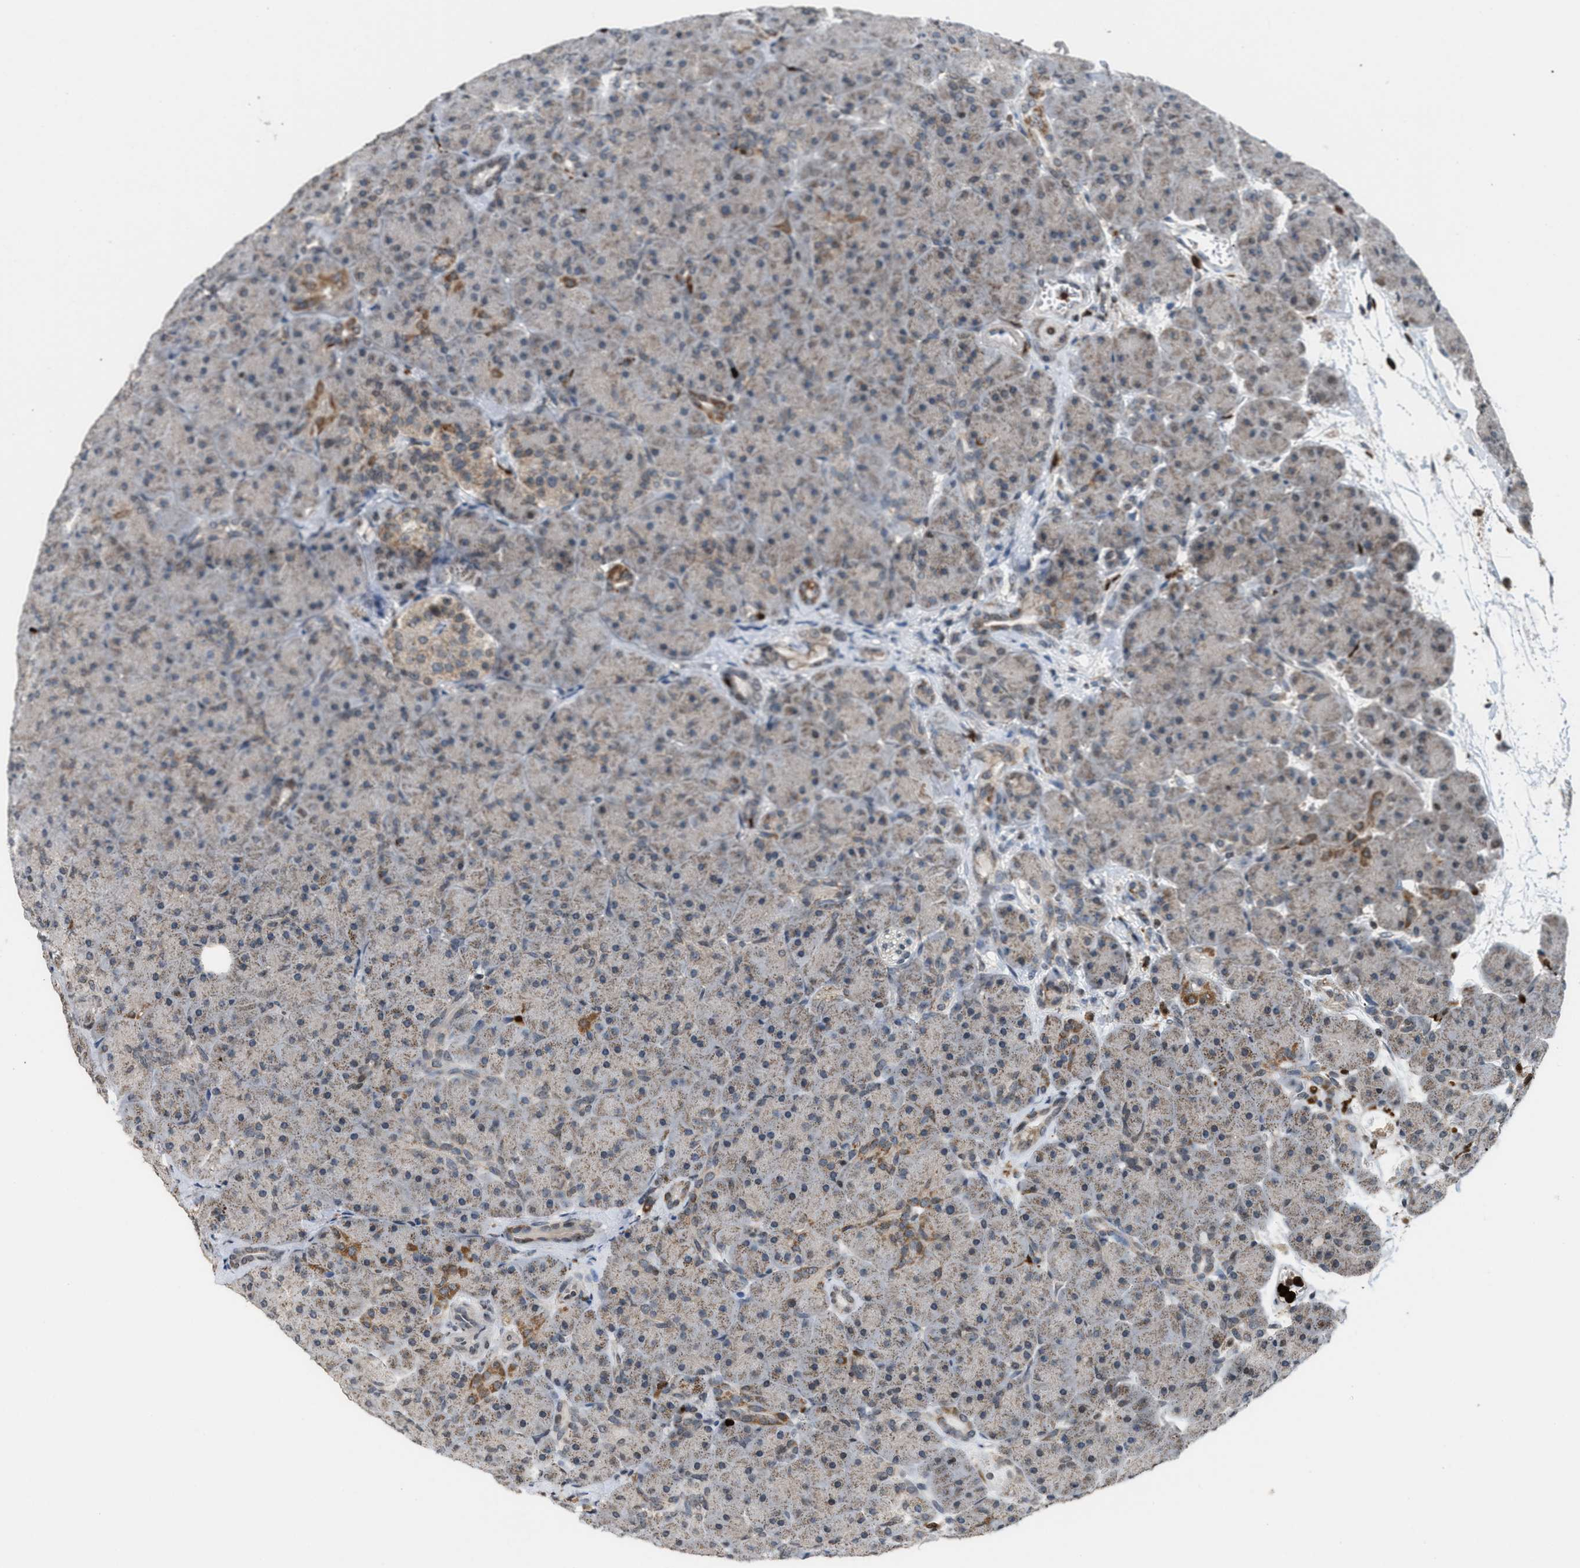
{"staining": {"intensity": "moderate", "quantity": "<25%", "location": "cytoplasmic/membranous"}, "tissue": "pancreas", "cell_type": "Exocrine glandular cells", "image_type": "normal", "snomed": [{"axis": "morphology", "description": "Normal tissue, NOS"}, {"axis": "topography", "description": "Pancreas"}], "caption": "Pancreas stained with immunohistochemistry reveals moderate cytoplasmic/membranous positivity in about <25% of exocrine glandular cells. Immunohistochemistry stains the protein of interest in brown and the nuclei are stained blue.", "gene": "PRUNE2", "patient": {"sex": "male", "age": 66}}